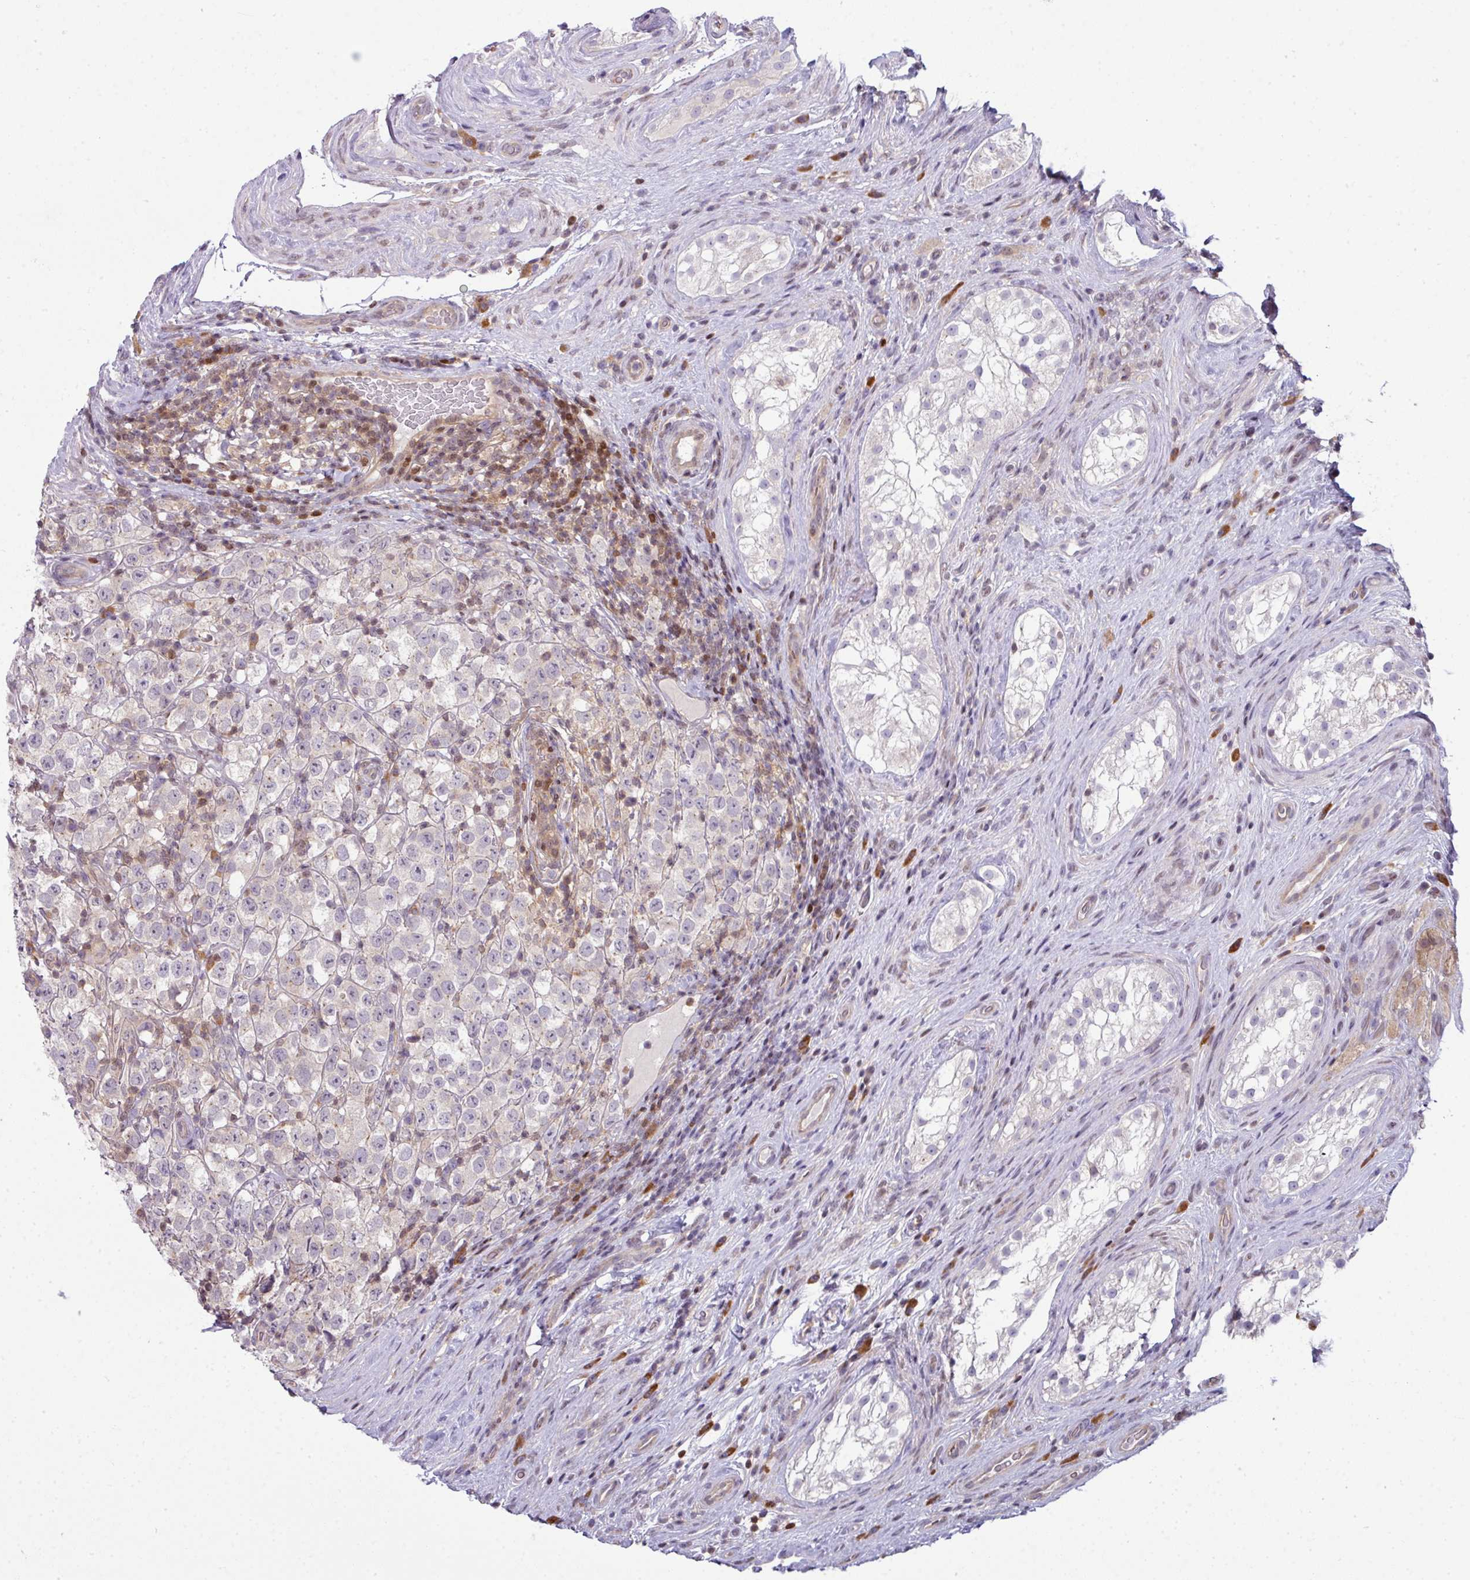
{"staining": {"intensity": "negative", "quantity": "none", "location": "none"}, "tissue": "testis cancer", "cell_type": "Tumor cells", "image_type": "cancer", "snomed": [{"axis": "morphology", "description": "Seminoma, NOS"}, {"axis": "morphology", "description": "Carcinoma, Embryonal, NOS"}, {"axis": "topography", "description": "Testis"}], "caption": "Photomicrograph shows no significant protein expression in tumor cells of testis cancer. Nuclei are stained in blue.", "gene": "STAT5A", "patient": {"sex": "male", "age": 41}}